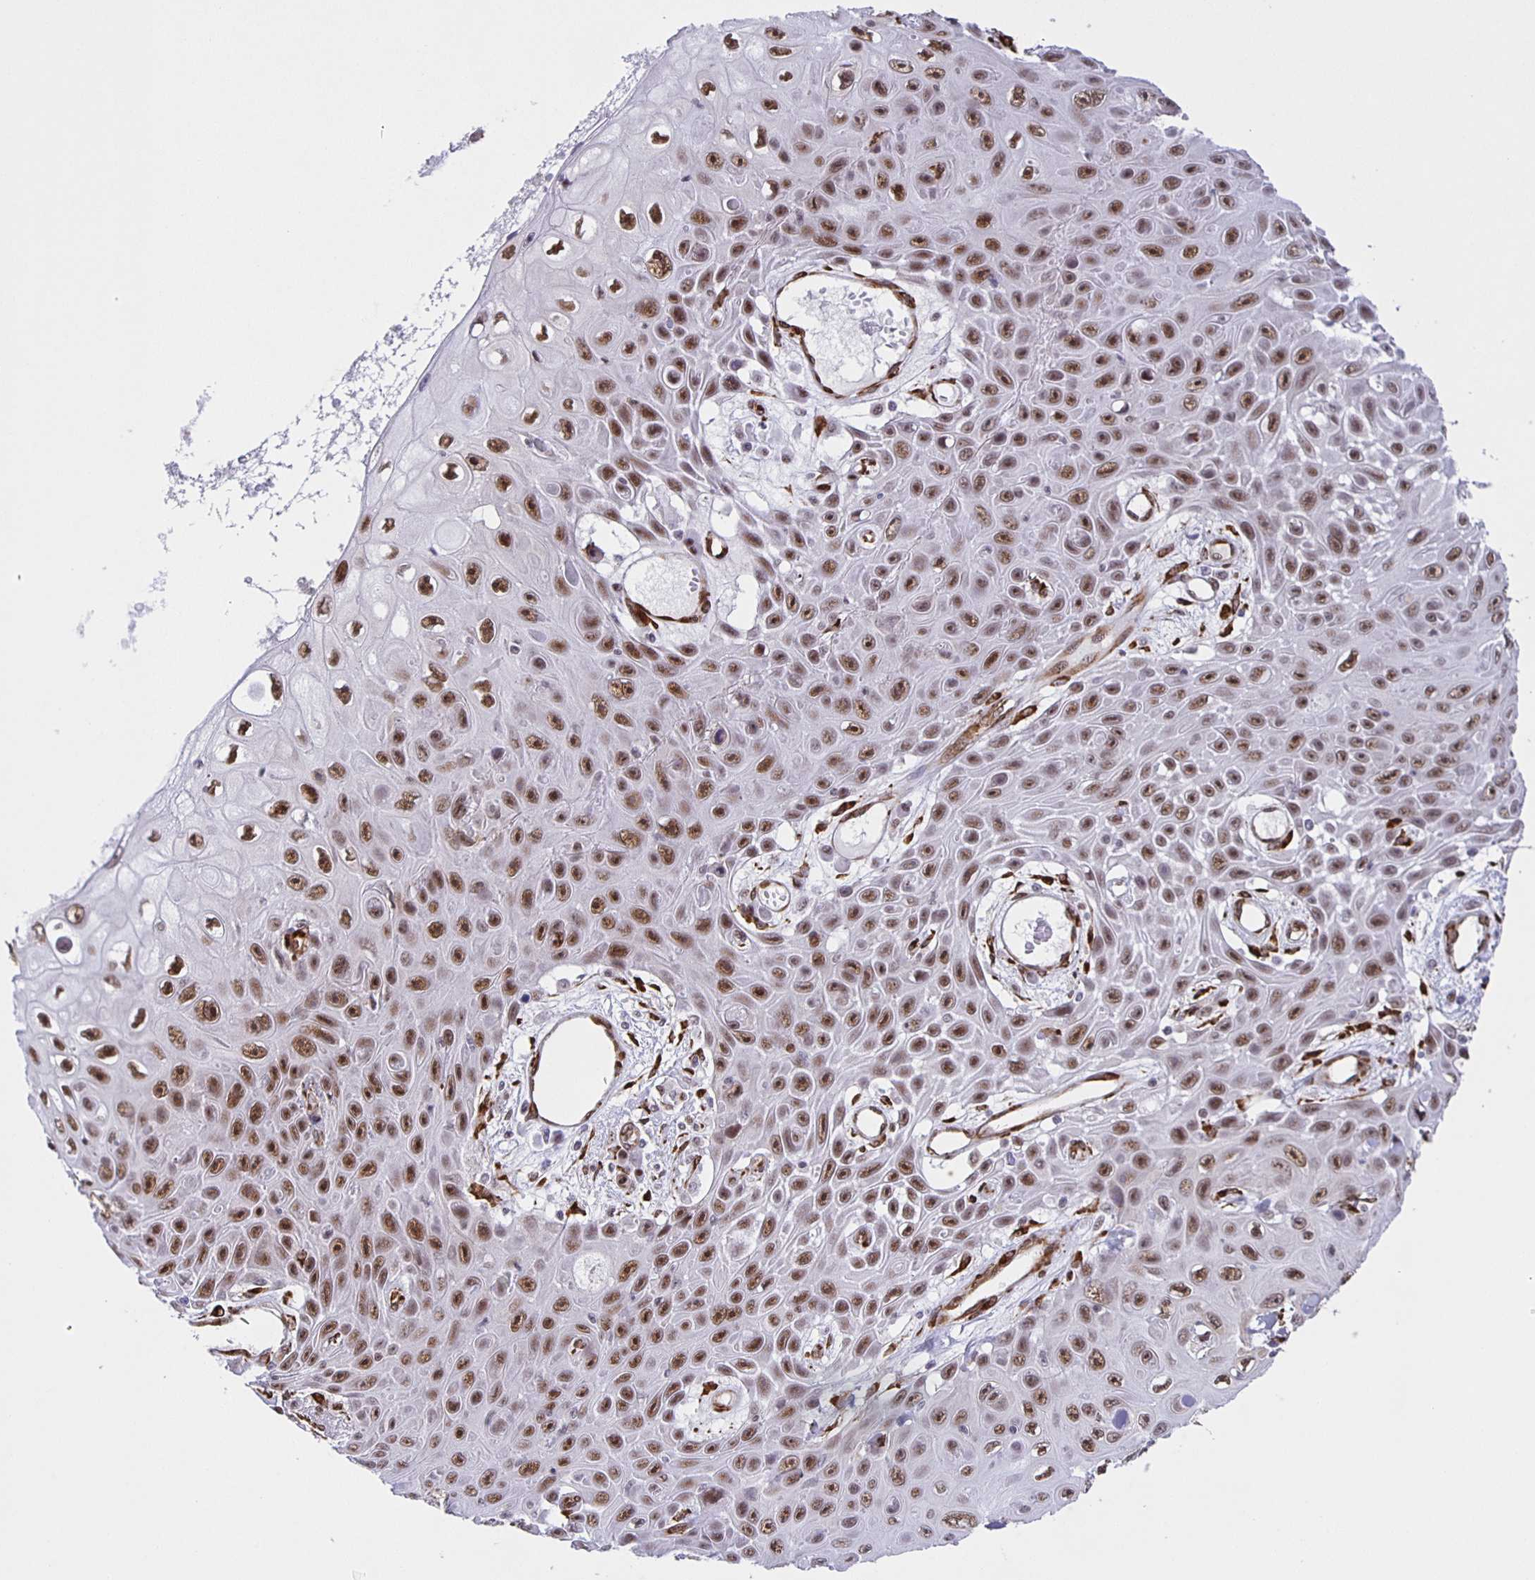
{"staining": {"intensity": "moderate", "quantity": ">75%", "location": "nuclear"}, "tissue": "skin cancer", "cell_type": "Tumor cells", "image_type": "cancer", "snomed": [{"axis": "morphology", "description": "Squamous cell carcinoma, NOS"}, {"axis": "topography", "description": "Skin"}], "caption": "Skin cancer (squamous cell carcinoma) tissue demonstrates moderate nuclear expression in approximately >75% of tumor cells, visualized by immunohistochemistry.", "gene": "ZRANB2", "patient": {"sex": "male", "age": 82}}